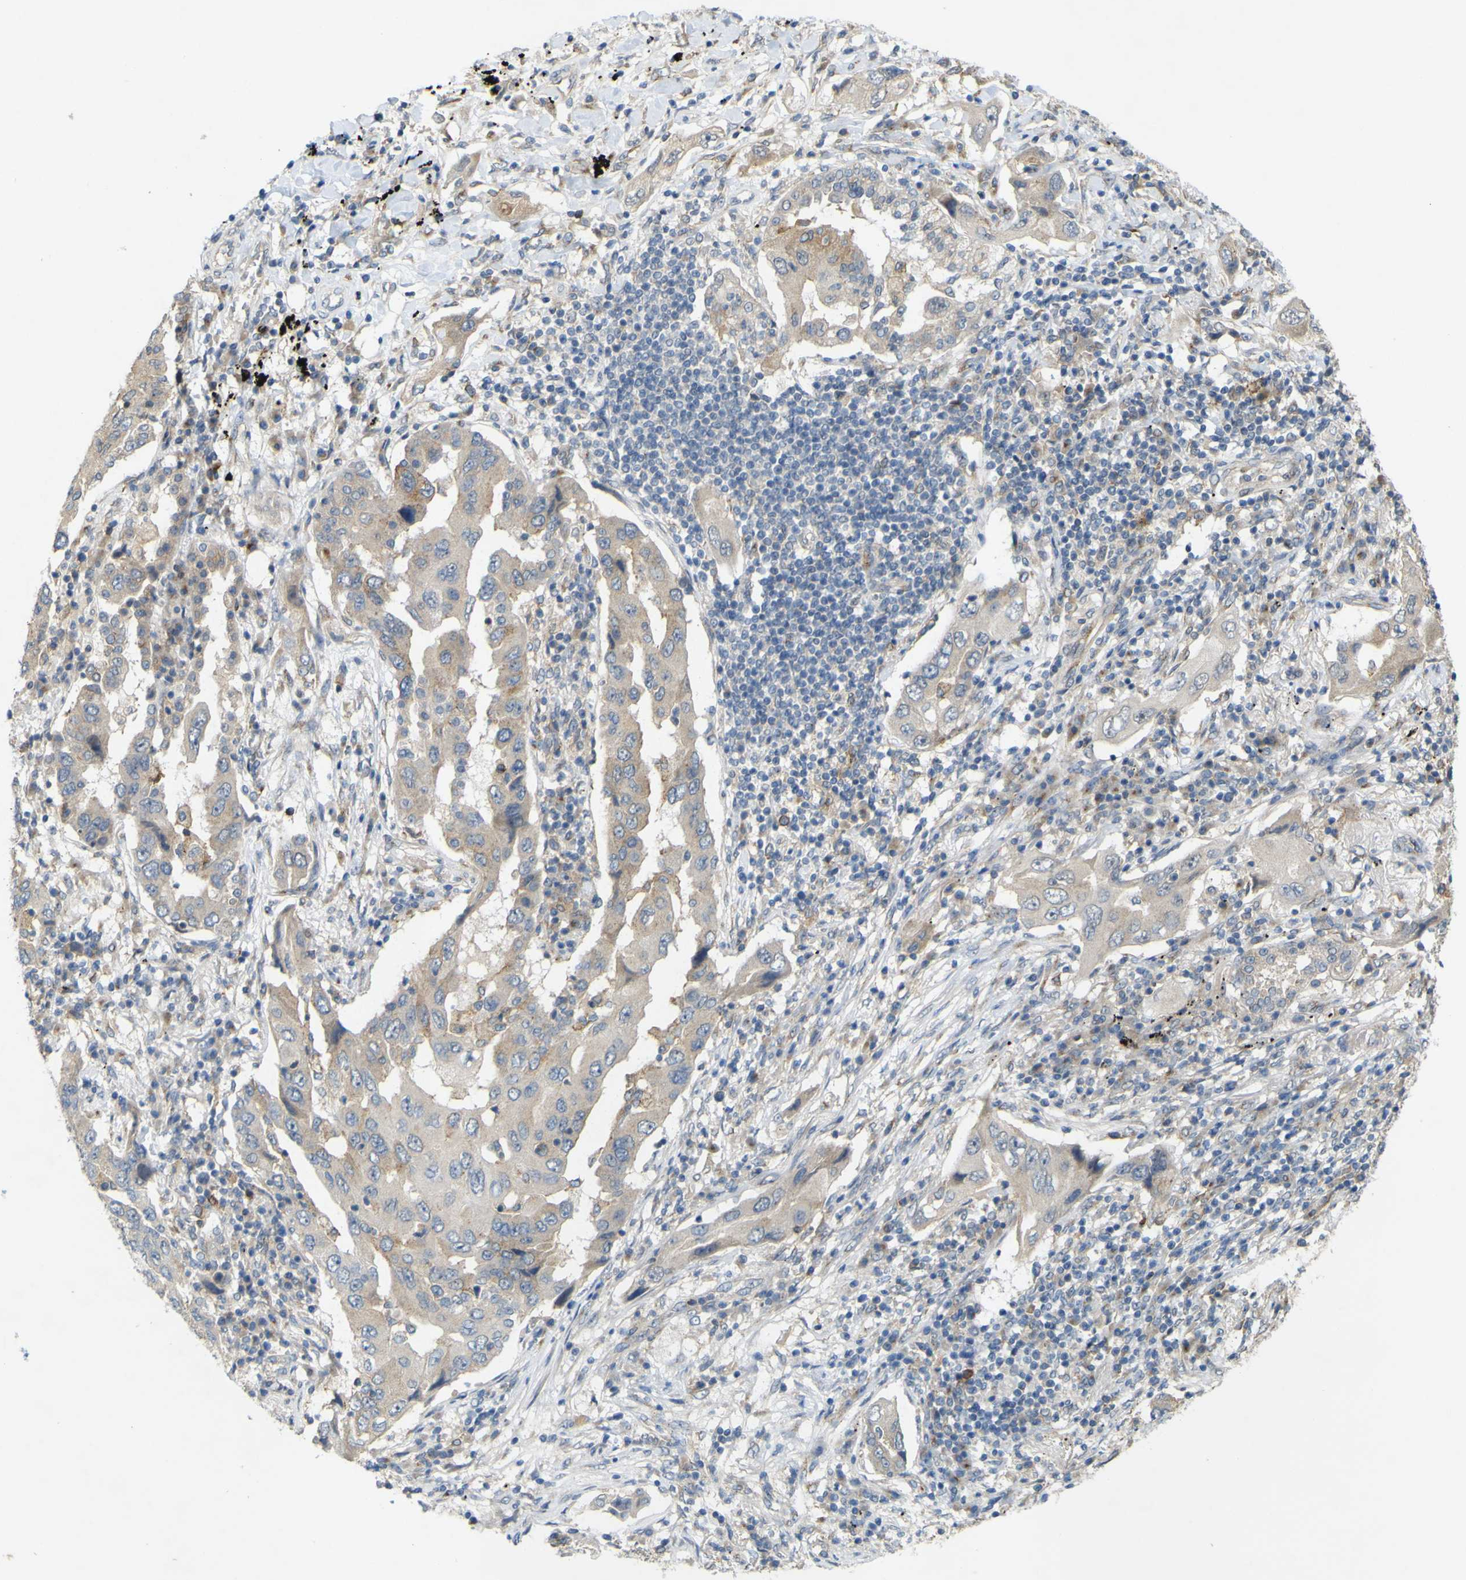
{"staining": {"intensity": "weak", "quantity": "<25%", "location": "cytoplasmic/membranous"}, "tissue": "lung cancer", "cell_type": "Tumor cells", "image_type": "cancer", "snomed": [{"axis": "morphology", "description": "Adenocarcinoma, NOS"}, {"axis": "topography", "description": "Lung"}], "caption": "Protein analysis of adenocarcinoma (lung) shows no significant positivity in tumor cells. (Brightfield microscopy of DAB (3,3'-diaminobenzidine) IHC at high magnification).", "gene": "IGF2R", "patient": {"sex": "female", "age": 65}}